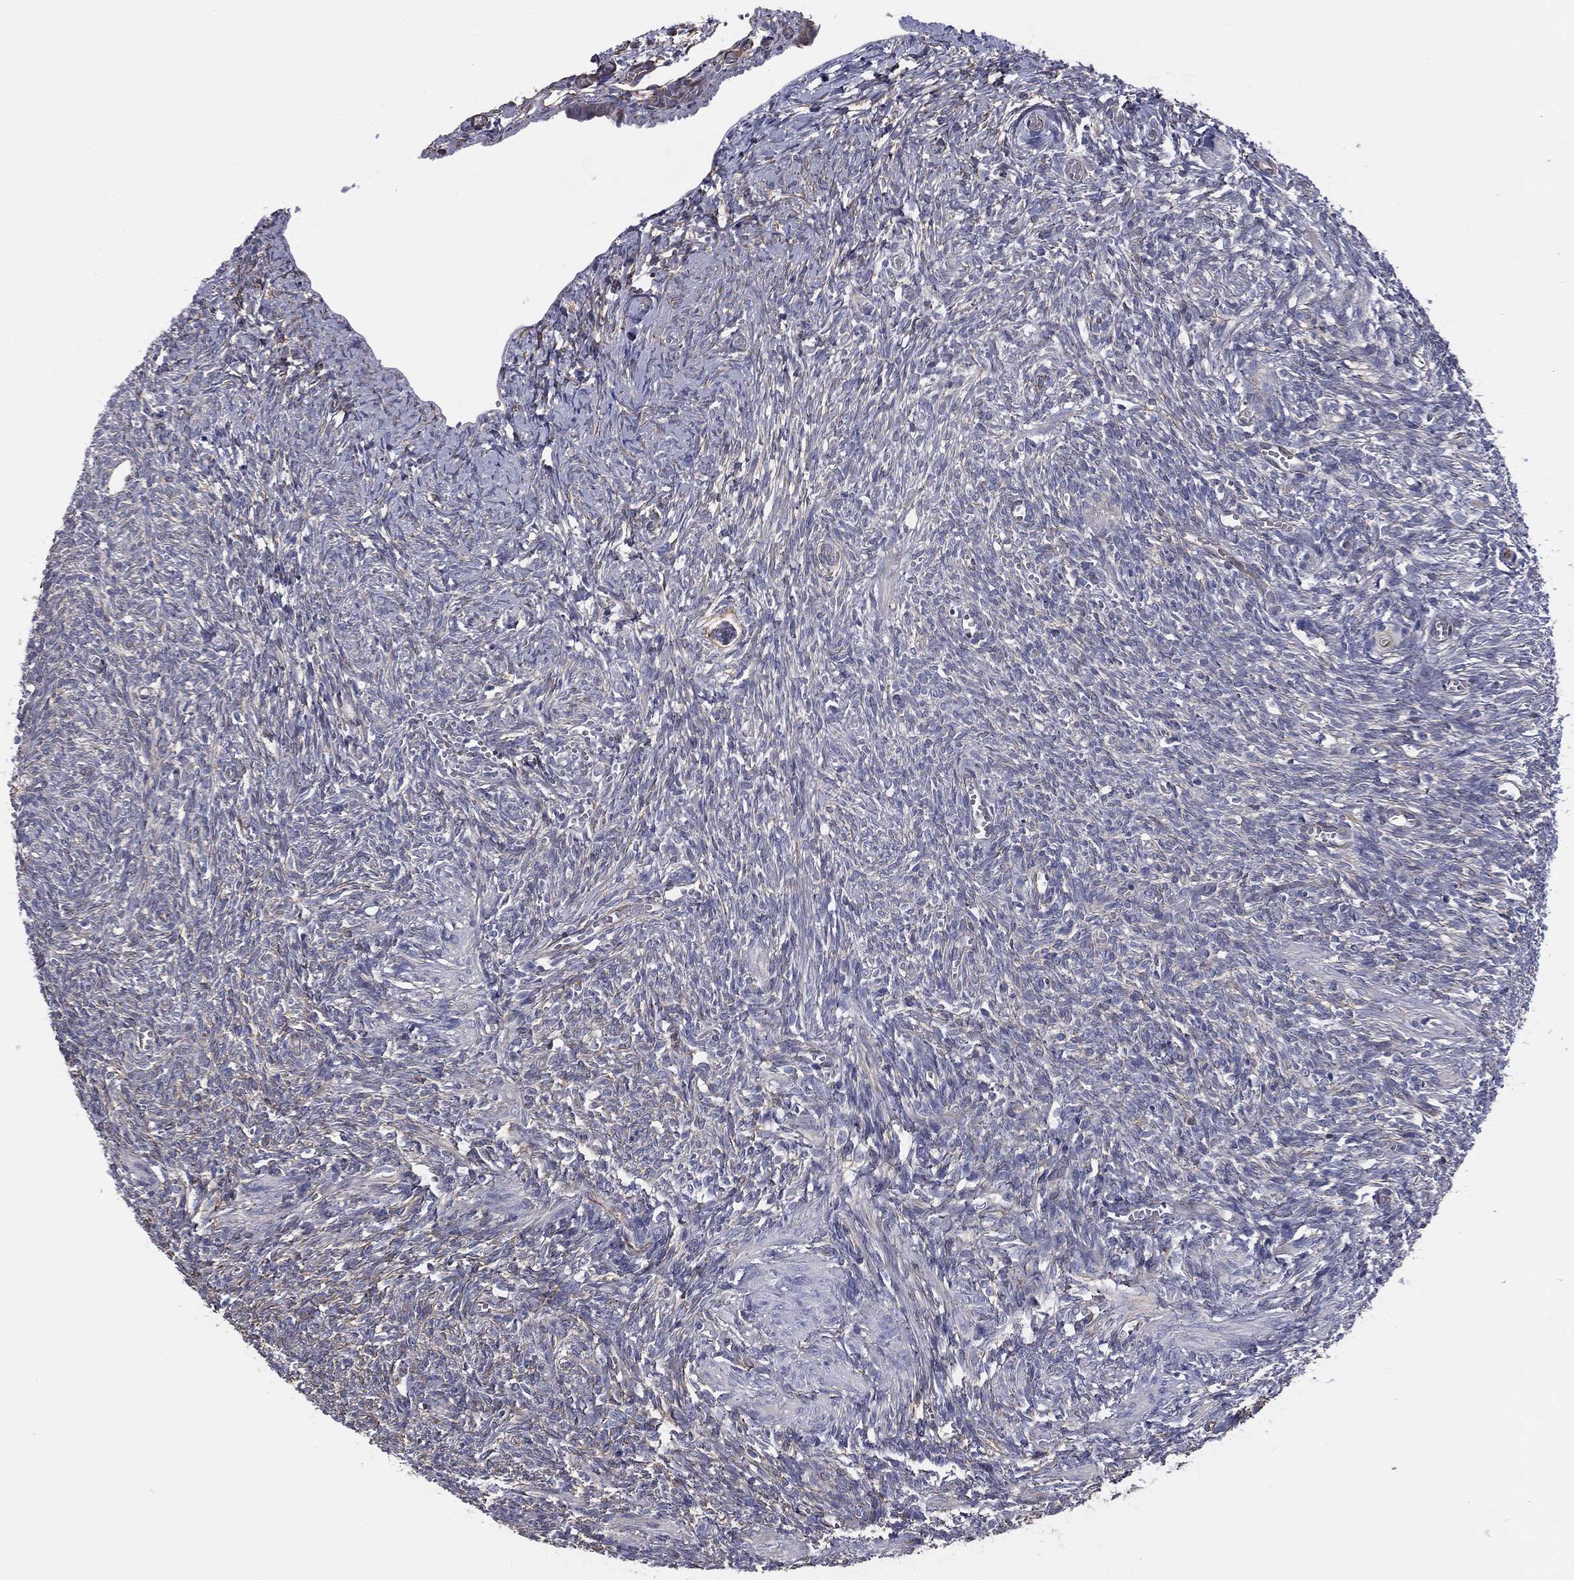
{"staining": {"intensity": "negative", "quantity": "none", "location": "none"}, "tissue": "ovary", "cell_type": "Follicle cells", "image_type": "normal", "snomed": [{"axis": "morphology", "description": "Normal tissue, NOS"}, {"axis": "topography", "description": "Ovary"}], "caption": "Immunohistochemical staining of unremarkable human ovary exhibits no significant positivity in follicle cells. (Brightfield microscopy of DAB (3,3'-diaminobenzidine) immunohistochemistry at high magnification).", "gene": "SCUBE1", "patient": {"sex": "female", "age": 43}}